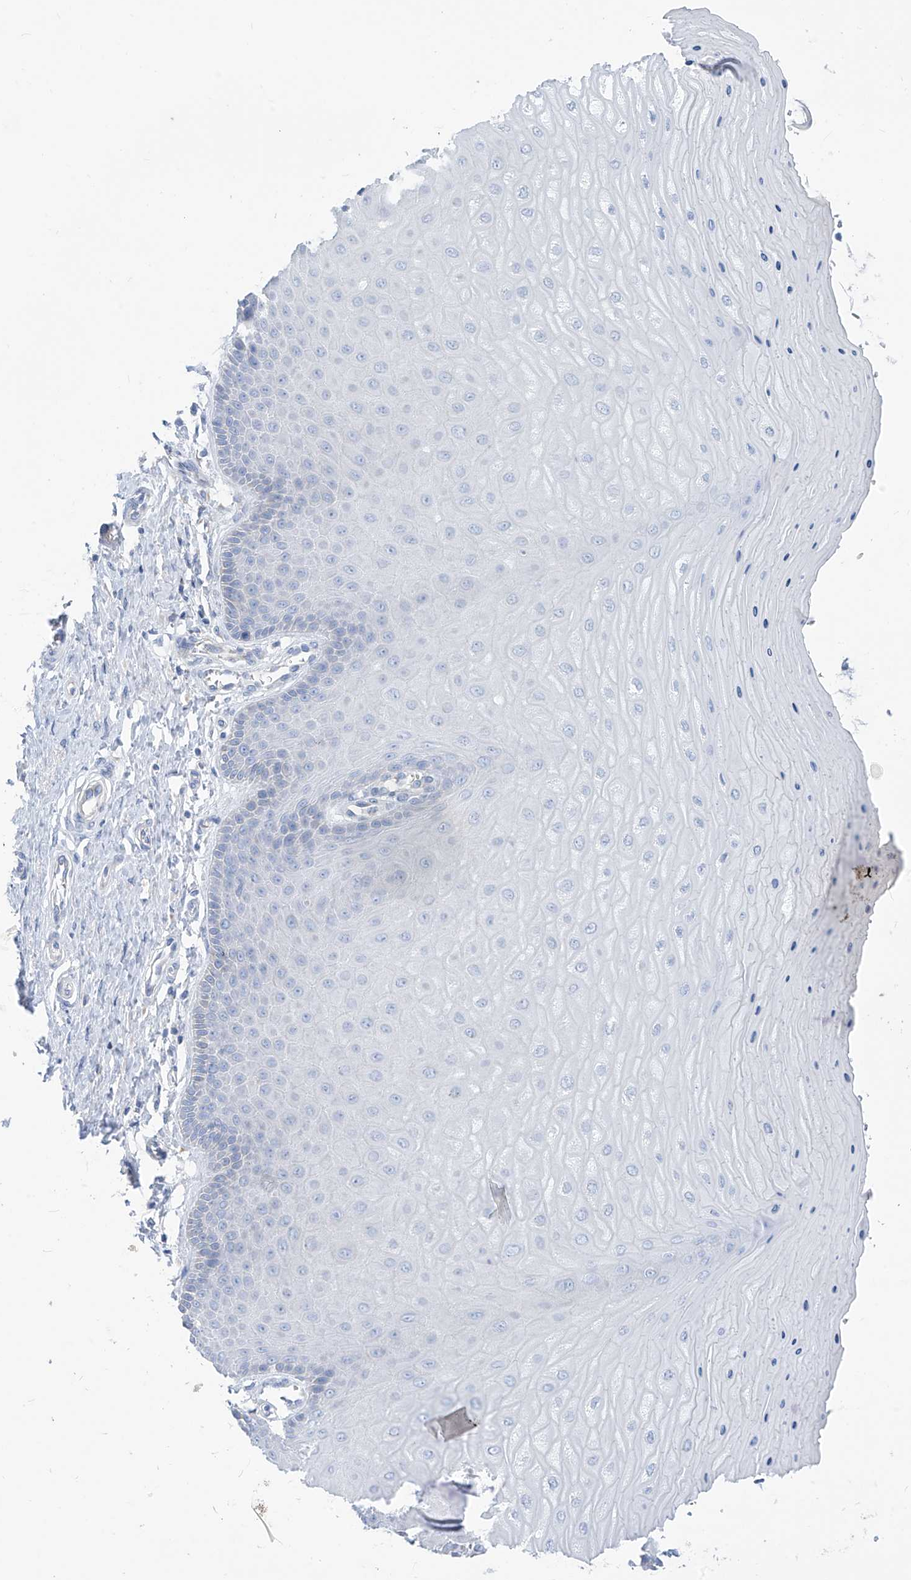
{"staining": {"intensity": "negative", "quantity": "none", "location": "none"}, "tissue": "cervix", "cell_type": "Glandular cells", "image_type": "normal", "snomed": [{"axis": "morphology", "description": "Normal tissue, NOS"}, {"axis": "topography", "description": "Cervix"}], "caption": "Protein analysis of unremarkable cervix demonstrates no significant expression in glandular cells. (Stains: DAB IHC with hematoxylin counter stain, Microscopy: brightfield microscopy at high magnification).", "gene": "ZNF404", "patient": {"sex": "female", "age": 55}}